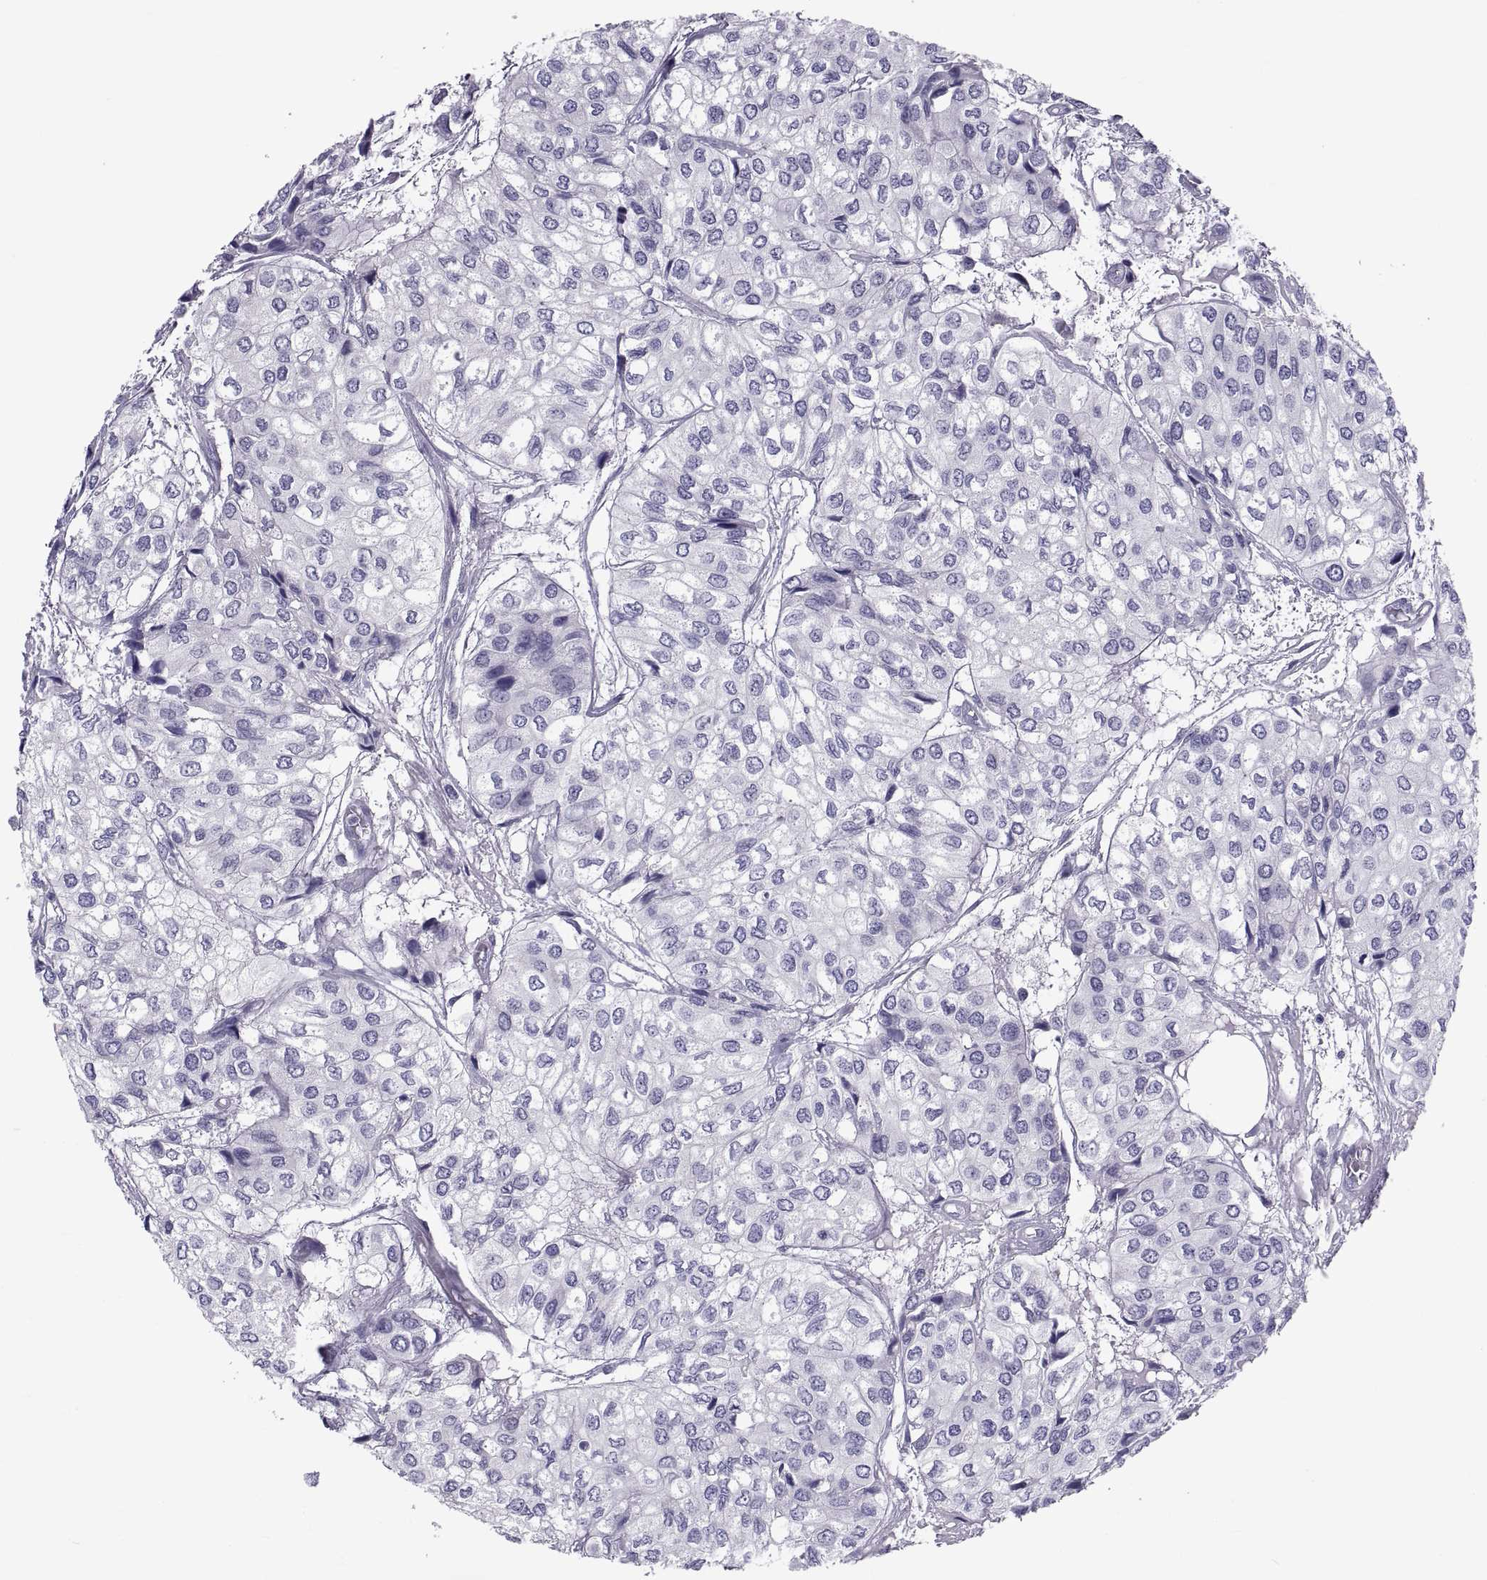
{"staining": {"intensity": "negative", "quantity": "none", "location": "none"}, "tissue": "urothelial cancer", "cell_type": "Tumor cells", "image_type": "cancer", "snomed": [{"axis": "morphology", "description": "Urothelial carcinoma, High grade"}, {"axis": "topography", "description": "Urinary bladder"}], "caption": "This image is of urothelial cancer stained with IHC to label a protein in brown with the nuclei are counter-stained blue. There is no expression in tumor cells.", "gene": "NPTX2", "patient": {"sex": "male", "age": 73}}